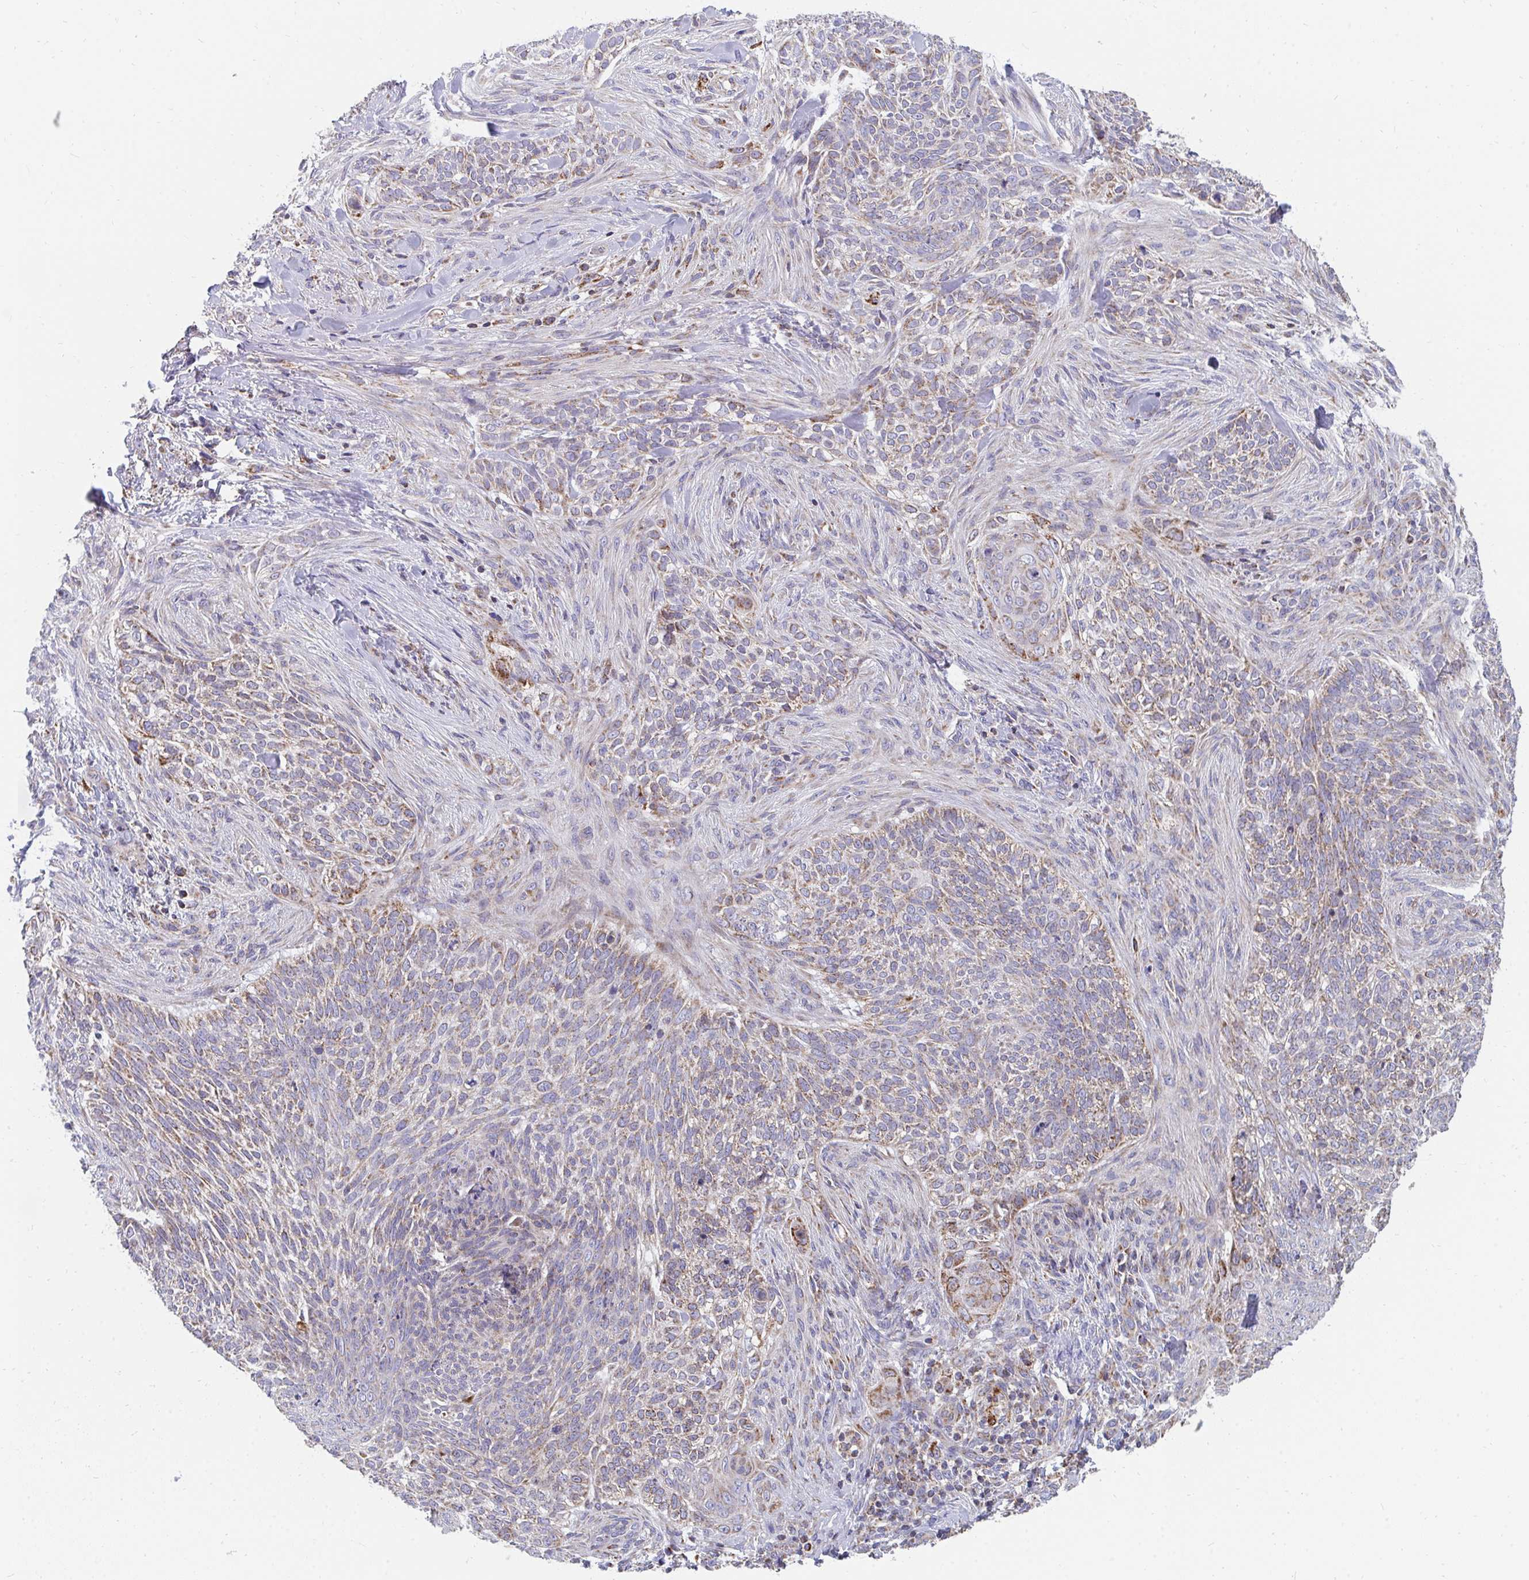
{"staining": {"intensity": "weak", "quantity": ">75%", "location": "cytoplasmic/membranous"}, "tissue": "skin cancer", "cell_type": "Tumor cells", "image_type": "cancer", "snomed": [{"axis": "morphology", "description": "Basal cell carcinoma"}, {"axis": "topography", "description": "Skin"}], "caption": "Immunohistochemical staining of human skin cancer (basal cell carcinoma) exhibits weak cytoplasmic/membranous protein positivity in about >75% of tumor cells. (DAB (3,3'-diaminobenzidine) IHC with brightfield microscopy, high magnification).", "gene": "PC", "patient": {"sex": "female", "age": 48}}